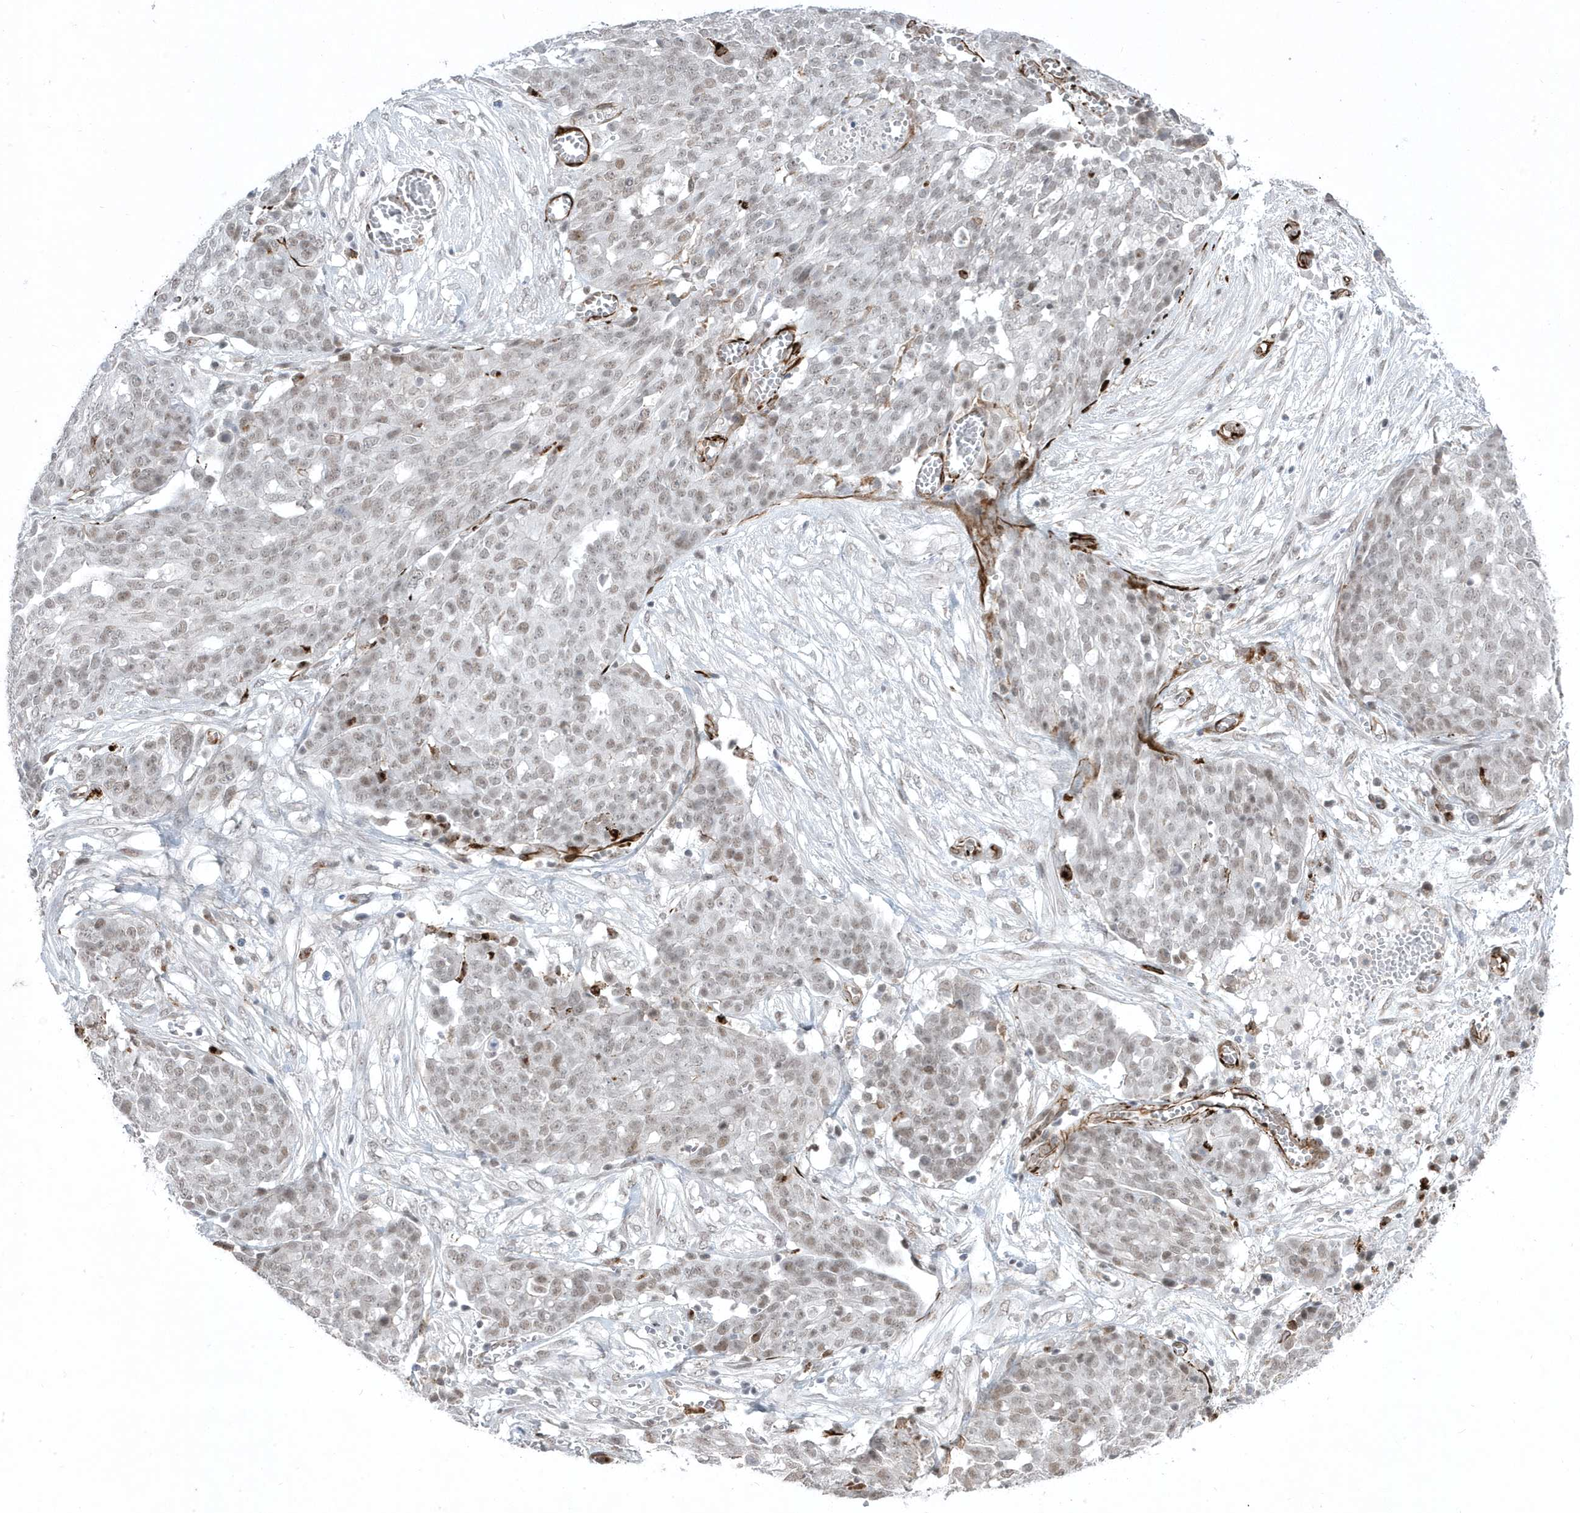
{"staining": {"intensity": "weak", "quantity": ">75%", "location": "nuclear"}, "tissue": "ovarian cancer", "cell_type": "Tumor cells", "image_type": "cancer", "snomed": [{"axis": "morphology", "description": "Cystadenocarcinoma, serous, NOS"}, {"axis": "topography", "description": "Soft tissue"}, {"axis": "topography", "description": "Ovary"}], "caption": "Serous cystadenocarcinoma (ovarian) tissue displays weak nuclear staining in about >75% of tumor cells, visualized by immunohistochemistry. The staining was performed using DAB to visualize the protein expression in brown, while the nuclei were stained in blue with hematoxylin (Magnification: 20x).", "gene": "ADAMTSL3", "patient": {"sex": "female", "age": 57}}